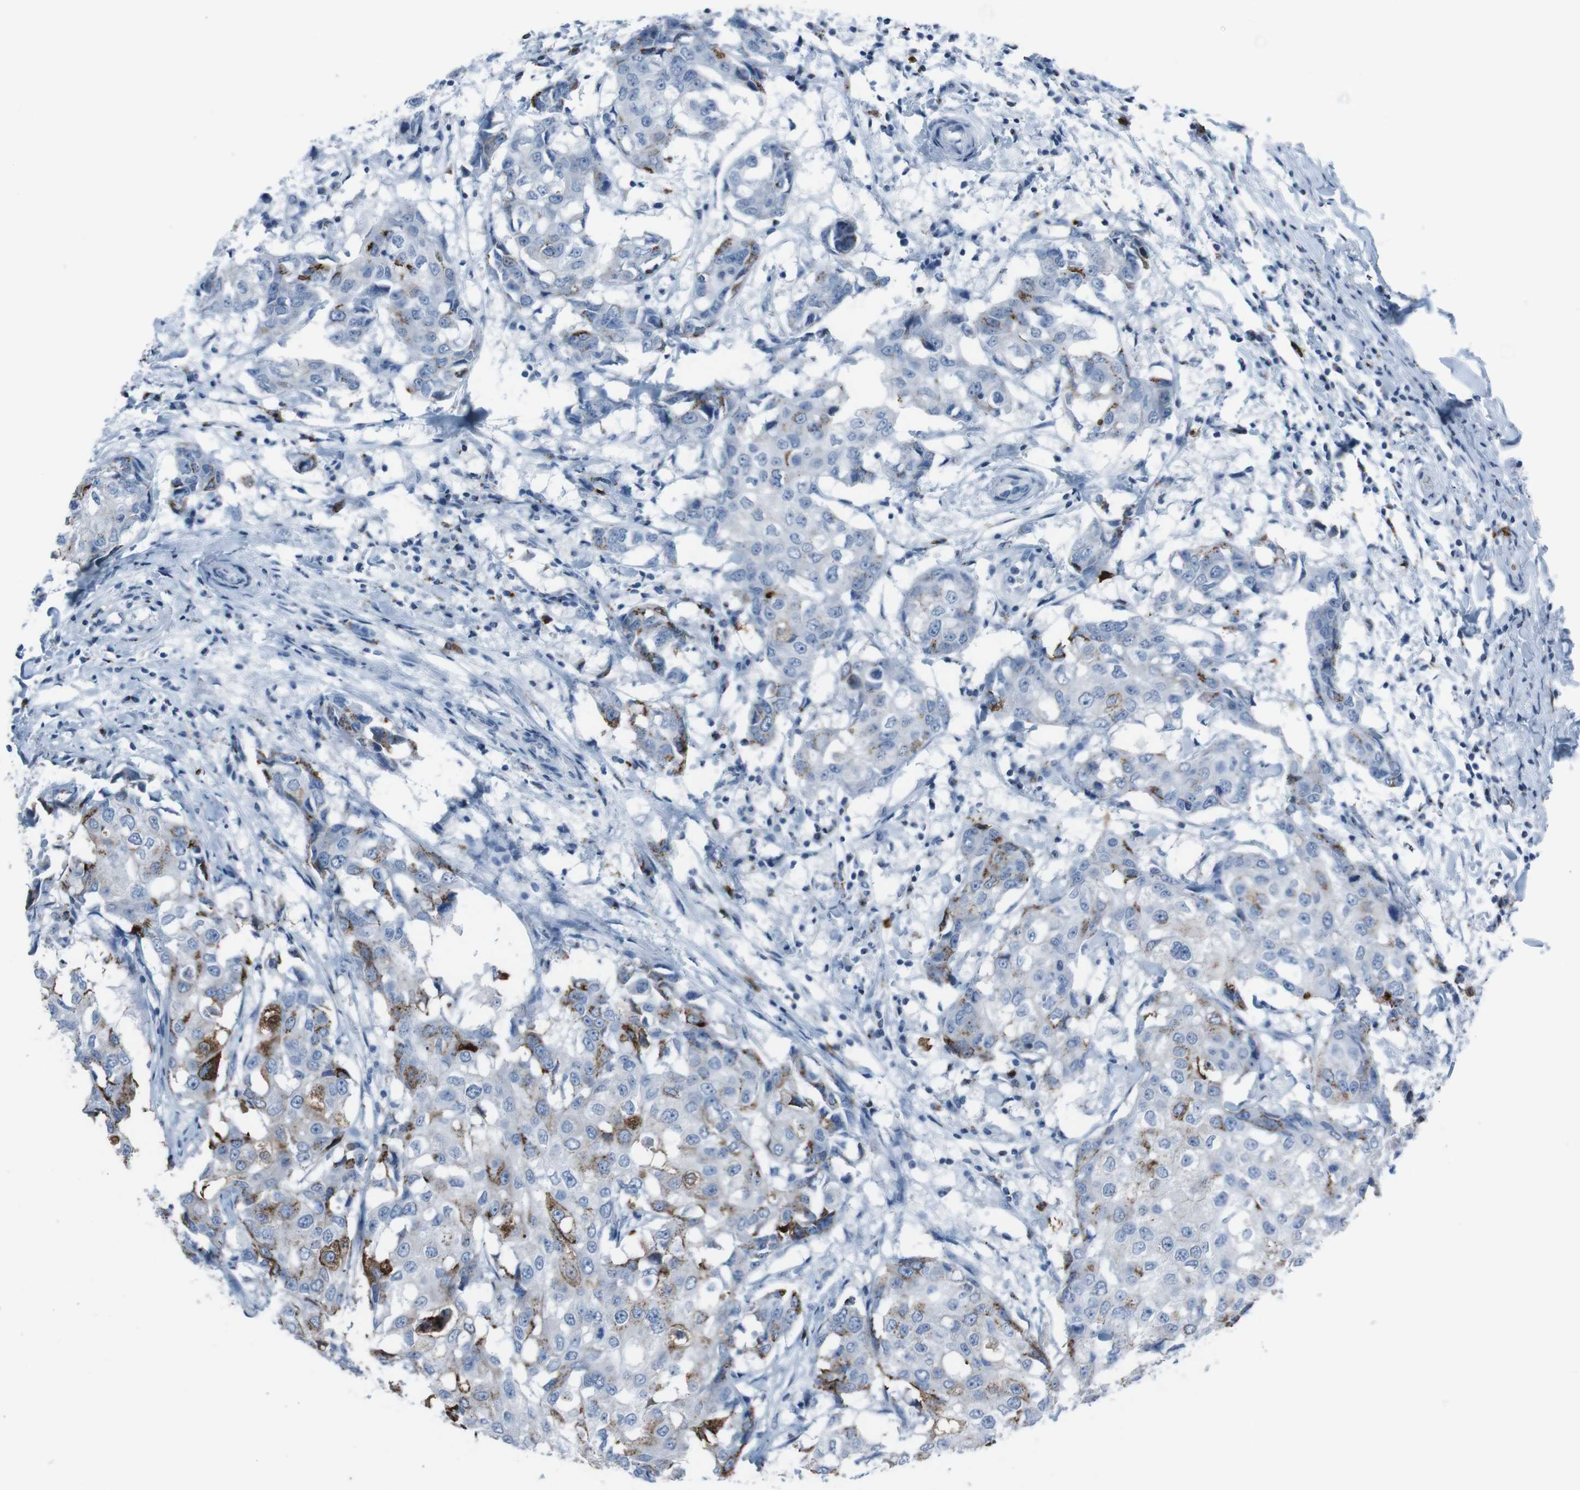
{"staining": {"intensity": "strong", "quantity": "<25%", "location": "cytoplasmic/membranous"}, "tissue": "breast cancer", "cell_type": "Tumor cells", "image_type": "cancer", "snomed": [{"axis": "morphology", "description": "Duct carcinoma"}, {"axis": "topography", "description": "Breast"}], "caption": "This is an image of IHC staining of breast cancer, which shows strong staining in the cytoplasmic/membranous of tumor cells.", "gene": "ST6GAL1", "patient": {"sex": "female", "age": 27}}